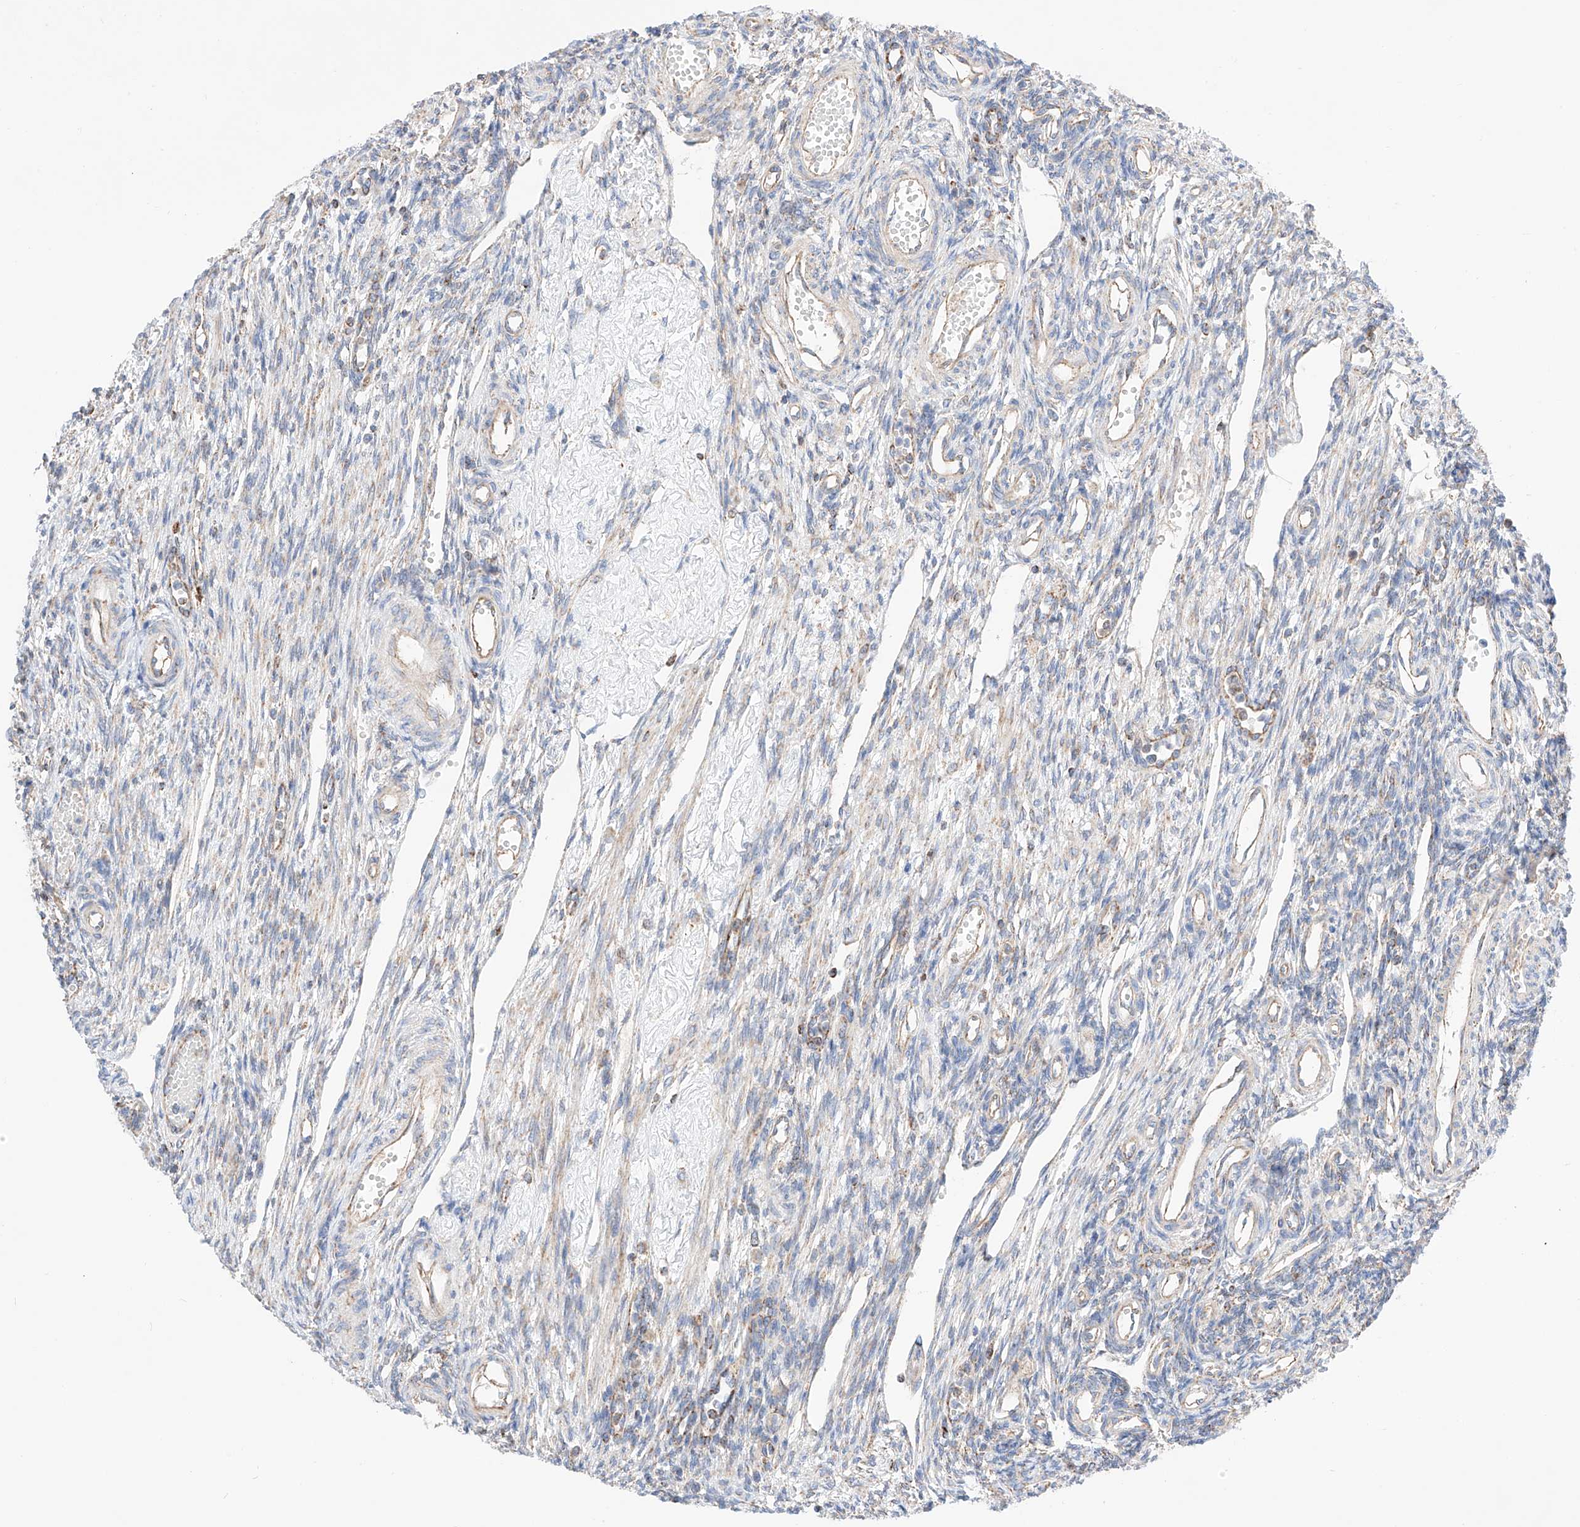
{"staining": {"intensity": "negative", "quantity": "none", "location": "none"}, "tissue": "ovary", "cell_type": "Ovarian stroma cells", "image_type": "normal", "snomed": [{"axis": "morphology", "description": "Normal tissue, NOS"}, {"axis": "morphology", "description": "Cyst, NOS"}, {"axis": "topography", "description": "Ovary"}], "caption": "Immunohistochemistry (IHC) of benign human ovary reveals no expression in ovarian stroma cells. The staining was performed using DAB to visualize the protein expression in brown, while the nuclei were stained in blue with hematoxylin (Magnification: 20x).", "gene": "KTI12", "patient": {"sex": "female", "age": 33}}